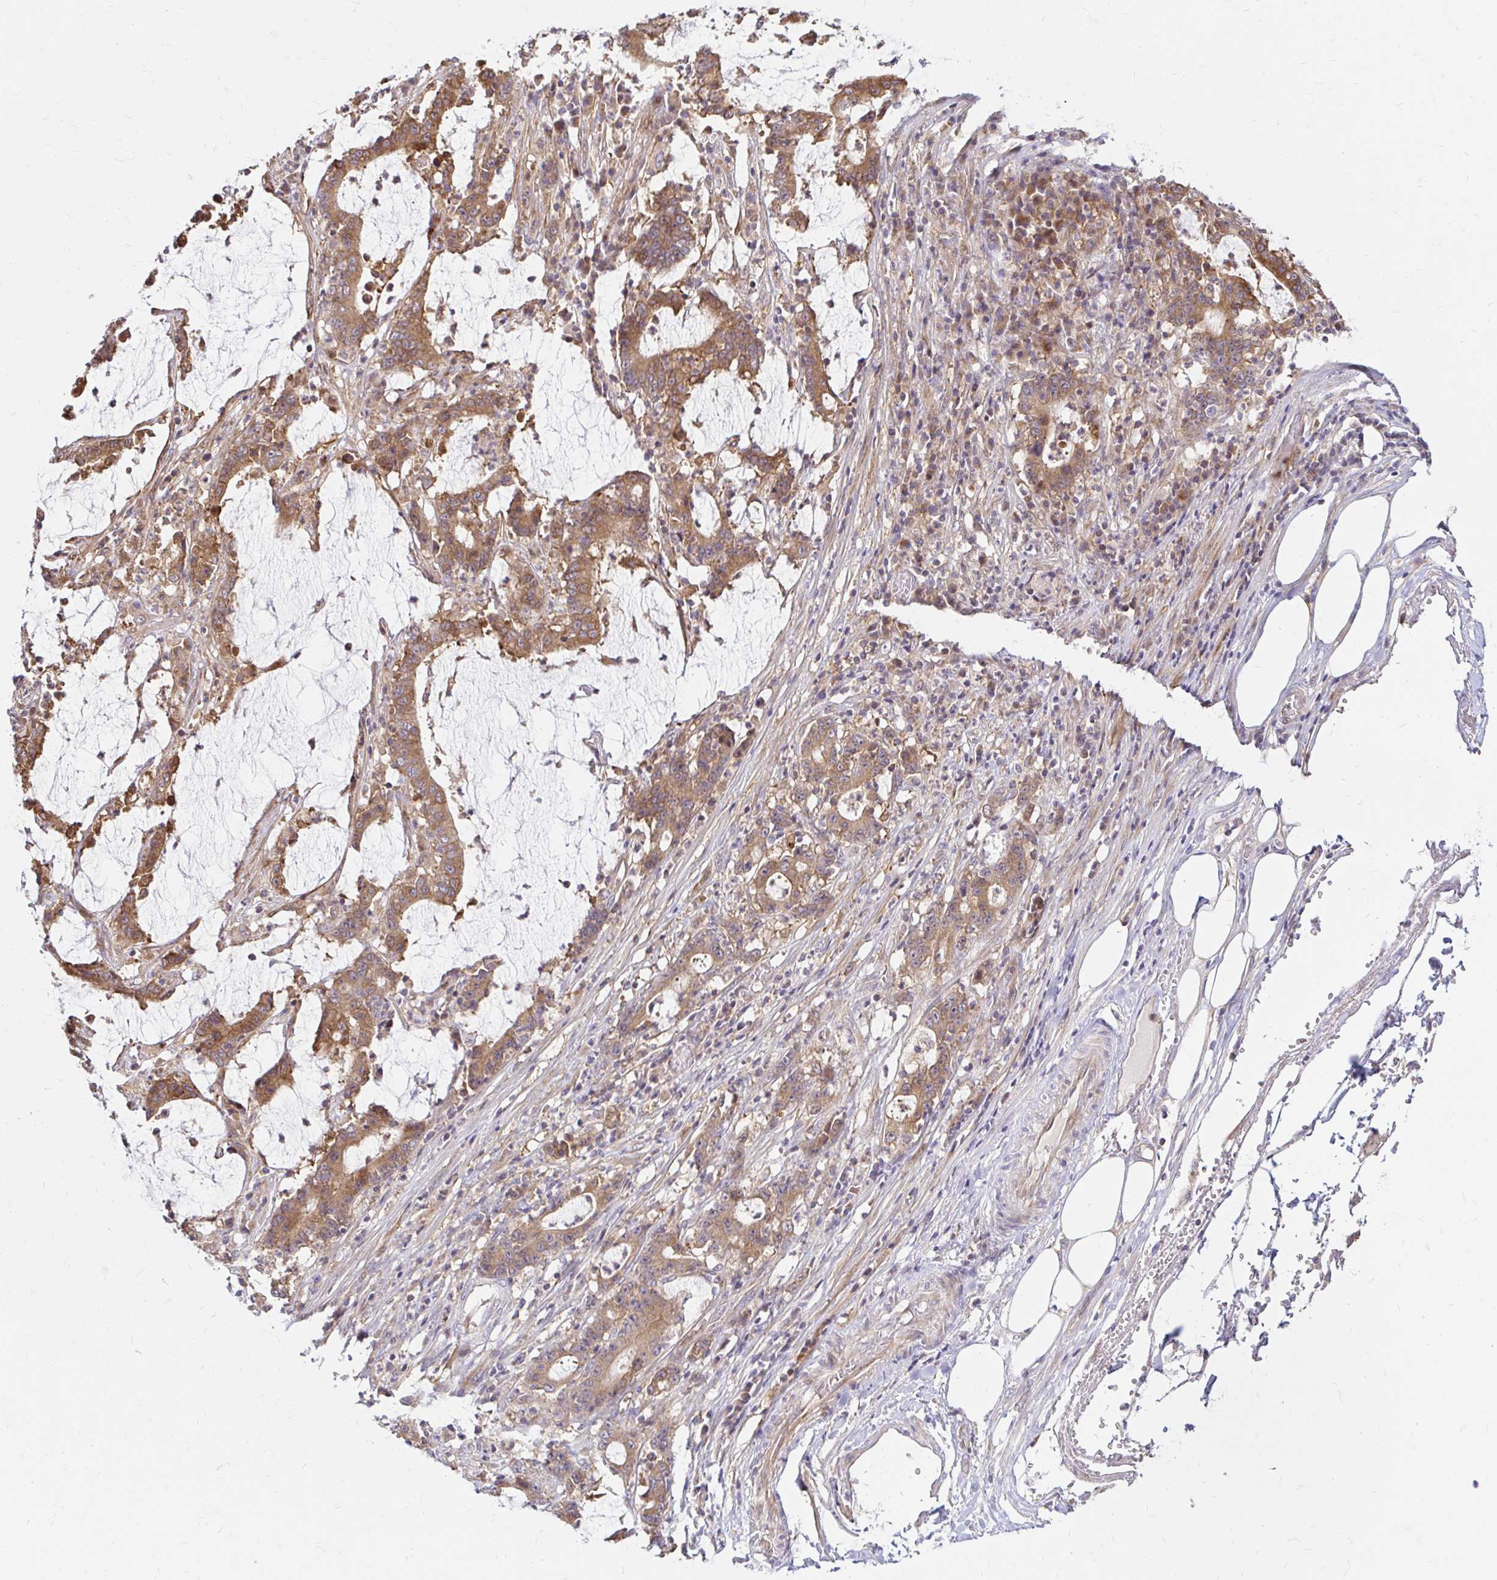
{"staining": {"intensity": "moderate", "quantity": ">75%", "location": "cytoplasmic/membranous"}, "tissue": "stomach cancer", "cell_type": "Tumor cells", "image_type": "cancer", "snomed": [{"axis": "morphology", "description": "Adenocarcinoma, NOS"}, {"axis": "topography", "description": "Stomach, upper"}], "caption": "Immunohistochemistry (IHC) photomicrograph of human stomach cancer (adenocarcinoma) stained for a protein (brown), which displays medium levels of moderate cytoplasmic/membranous positivity in about >75% of tumor cells.", "gene": "ITGA2", "patient": {"sex": "male", "age": 68}}